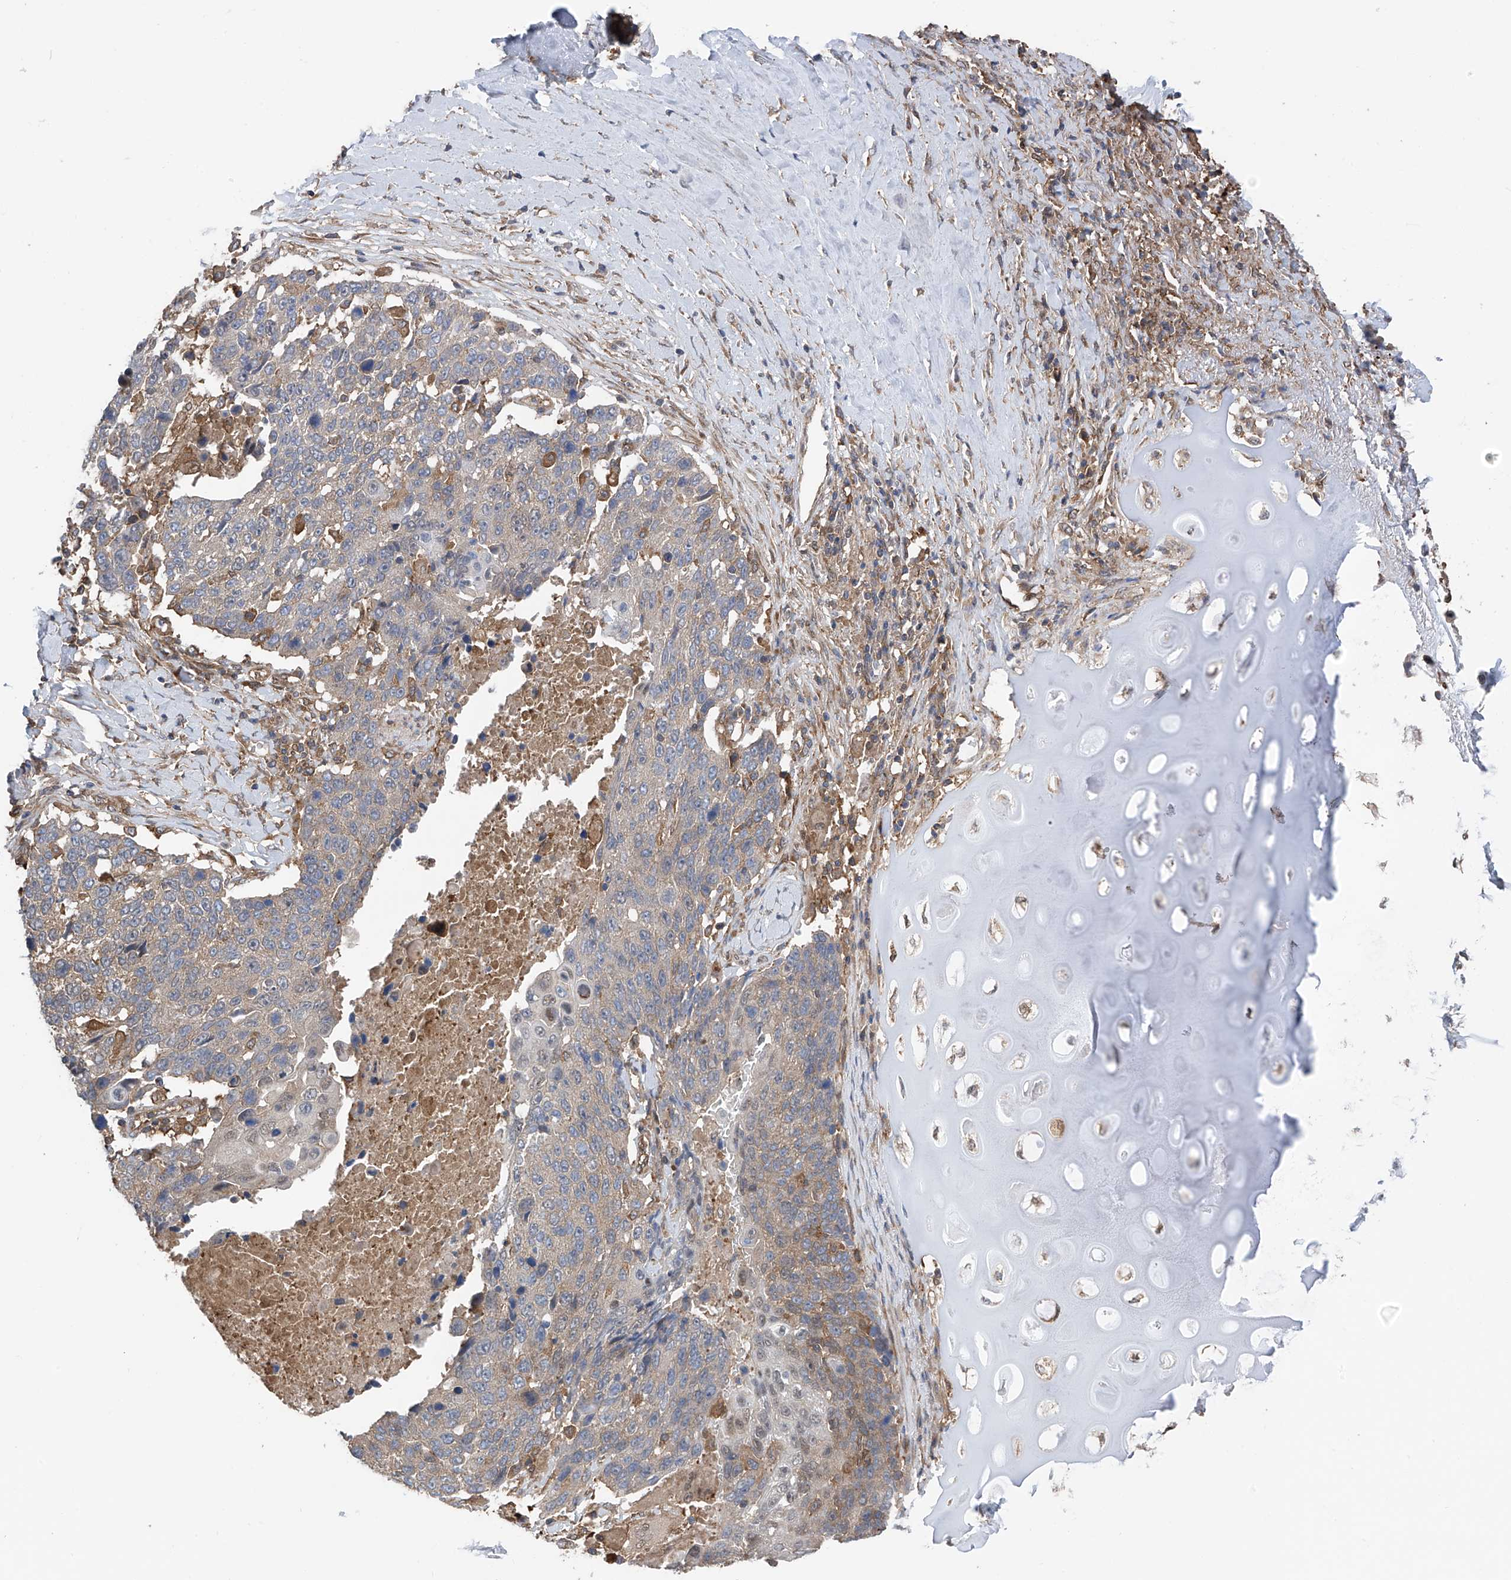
{"staining": {"intensity": "weak", "quantity": "<25%", "location": "cytoplasmic/membranous"}, "tissue": "lung cancer", "cell_type": "Tumor cells", "image_type": "cancer", "snomed": [{"axis": "morphology", "description": "Squamous cell carcinoma, NOS"}, {"axis": "topography", "description": "Lung"}], "caption": "An immunohistochemistry (IHC) image of squamous cell carcinoma (lung) is shown. There is no staining in tumor cells of squamous cell carcinoma (lung). (Stains: DAB (3,3'-diaminobenzidine) immunohistochemistry (IHC) with hematoxylin counter stain, Microscopy: brightfield microscopy at high magnification).", "gene": "CHPF", "patient": {"sex": "male", "age": 66}}